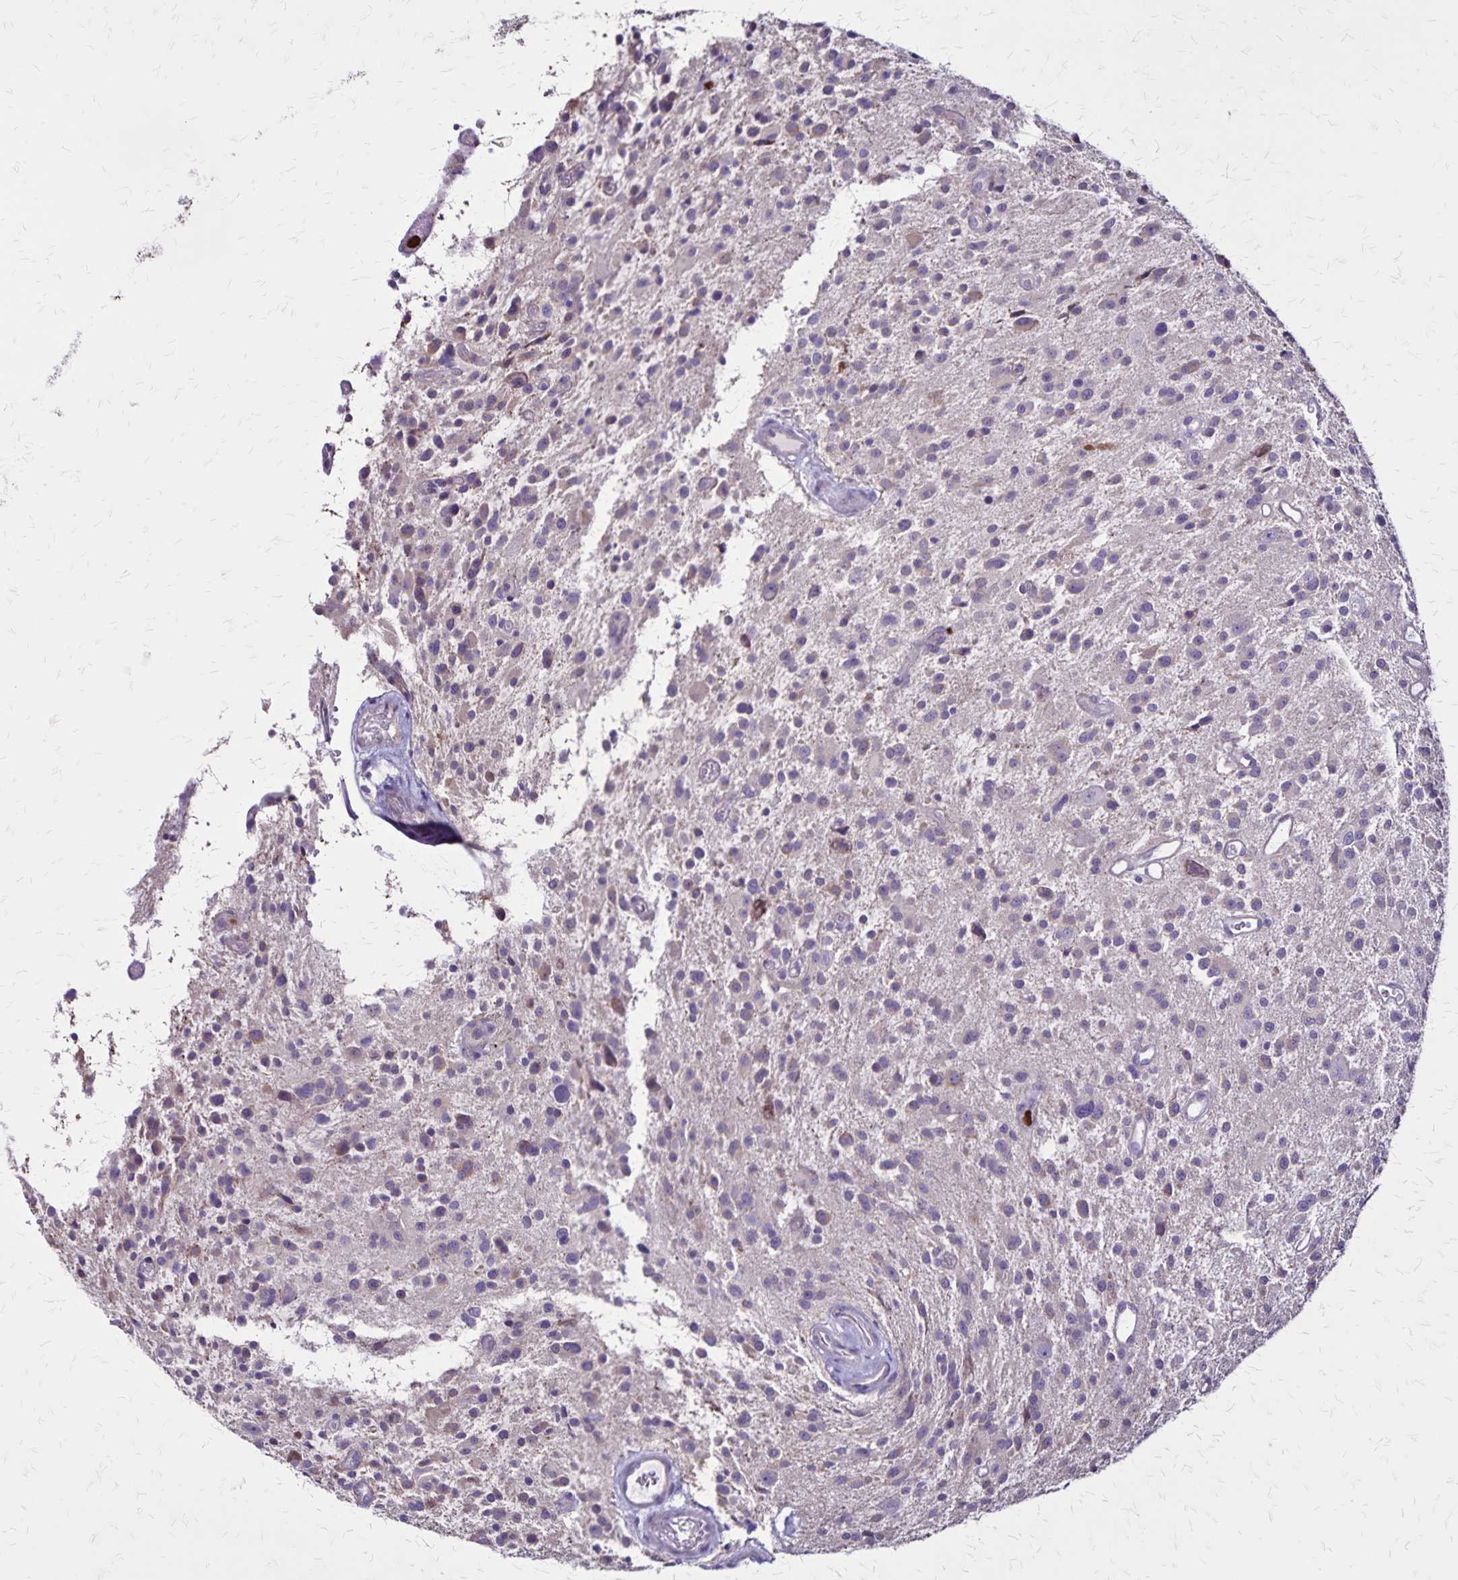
{"staining": {"intensity": "negative", "quantity": "none", "location": "none"}, "tissue": "glioma", "cell_type": "Tumor cells", "image_type": "cancer", "snomed": [{"axis": "morphology", "description": "Glioma, malignant, Low grade"}, {"axis": "topography", "description": "Brain"}], "caption": "Human glioma stained for a protein using immunohistochemistry reveals no positivity in tumor cells.", "gene": "ULBP3", "patient": {"sex": "male", "age": 43}}